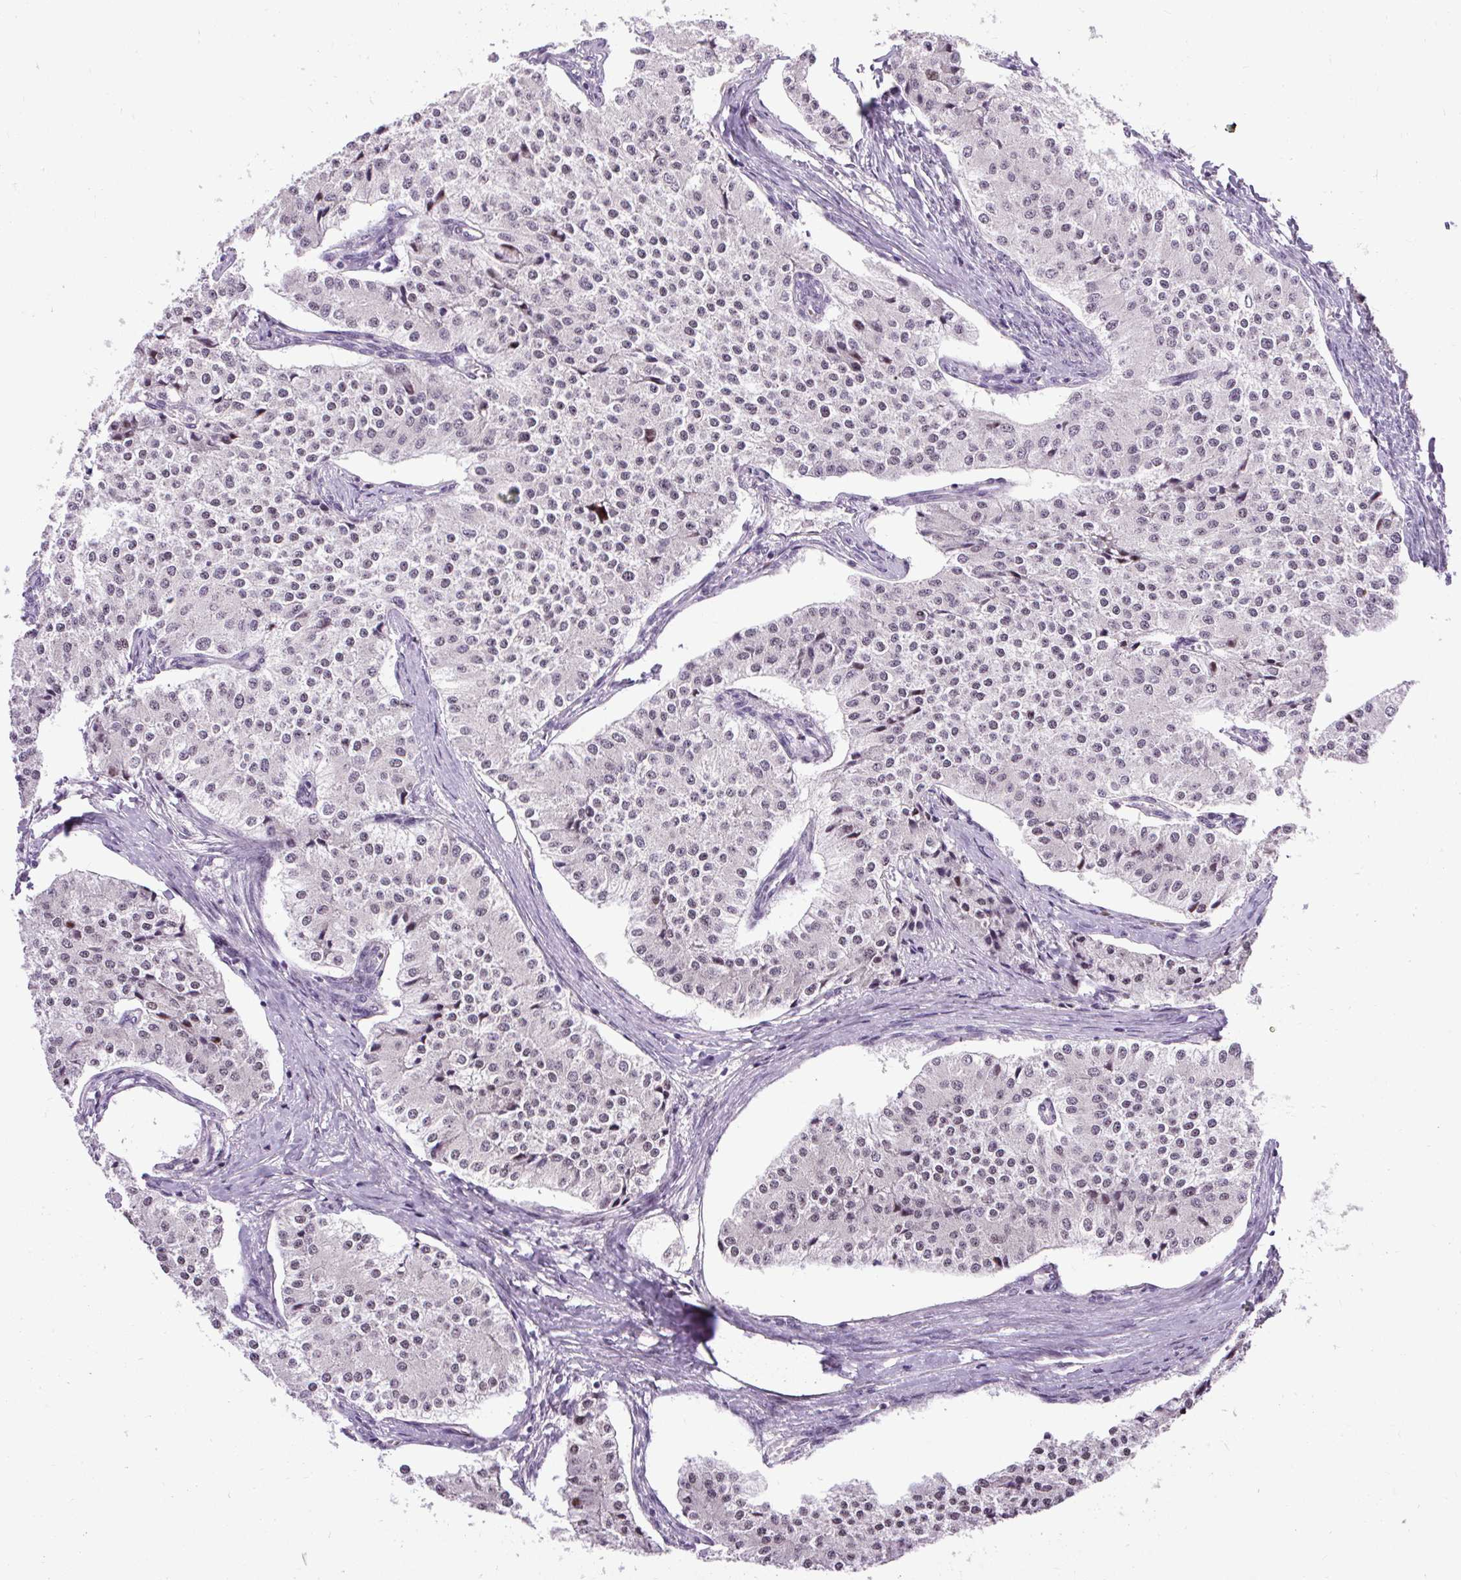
{"staining": {"intensity": "weak", "quantity": ">75%", "location": "nuclear"}, "tissue": "carcinoid", "cell_type": "Tumor cells", "image_type": "cancer", "snomed": [{"axis": "morphology", "description": "Carcinoid, malignant, NOS"}, {"axis": "topography", "description": "Colon"}], "caption": "Brown immunohistochemical staining in carcinoid reveals weak nuclear positivity in about >75% of tumor cells.", "gene": "FAM117B", "patient": {"sex": "female", "age": 52}}